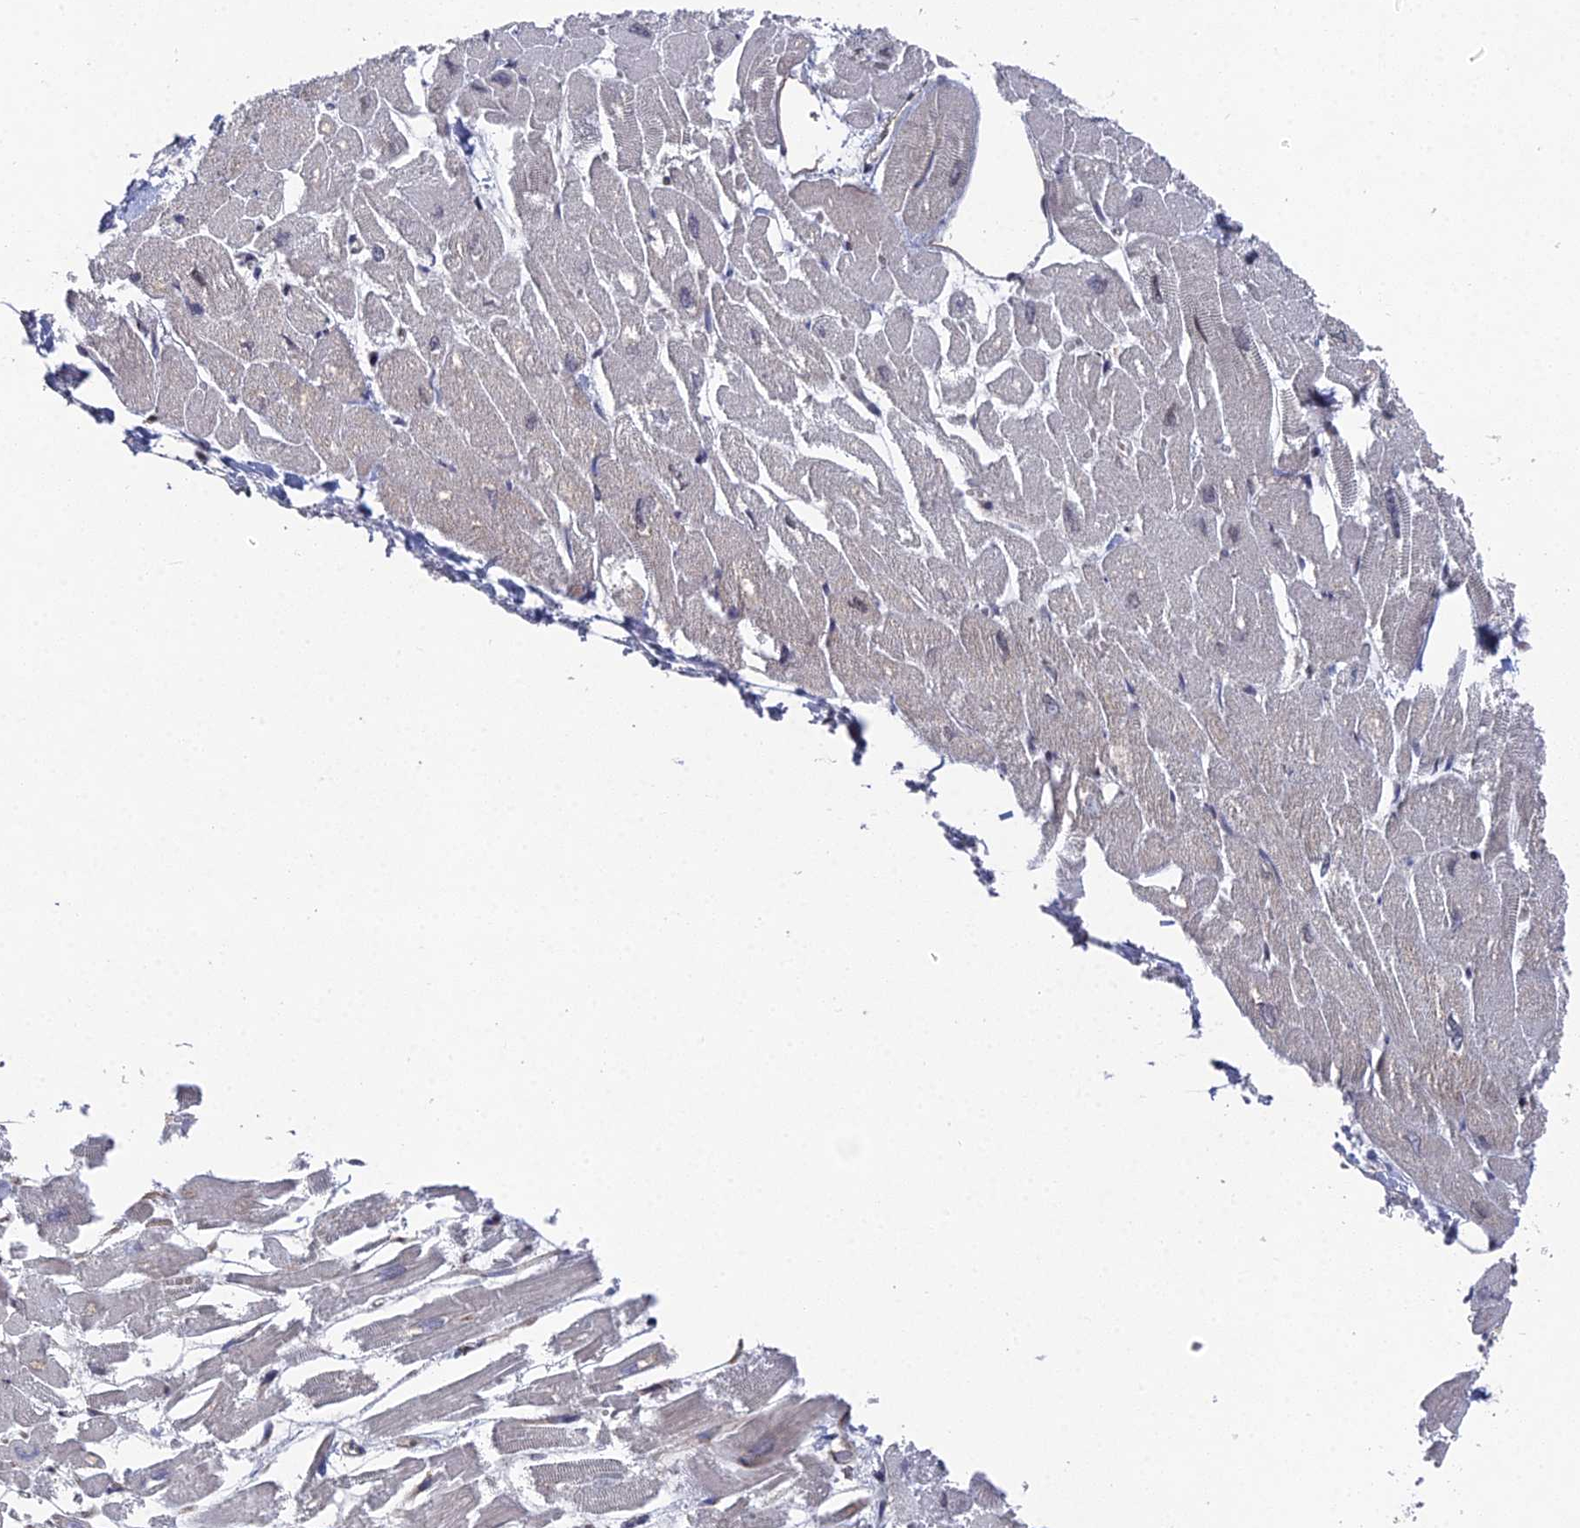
{"staining": {"intensity": "moderate", "quantity": "<25%", "location": "cytoplasmic/membranous"}, "tissue": "heart muscle", "cell_type": "Cardiomyocytes", "image_type": "normal", "snomed": [{"axis": "morphology", "description": "Normal tissue, NOS"}, {"axis": "topography", "description": "Heart"}], "caption": "Normal heart muscle was stained to show a protein in brown. There is low levels of moderate cytoplasmic/membranous positivity in approximately <25% of cardiomyocytes. (IHC, brightfield microscopy, high magnification).", "gene": "UNC5D", "patient": {"sex": "male", "age": 54}}